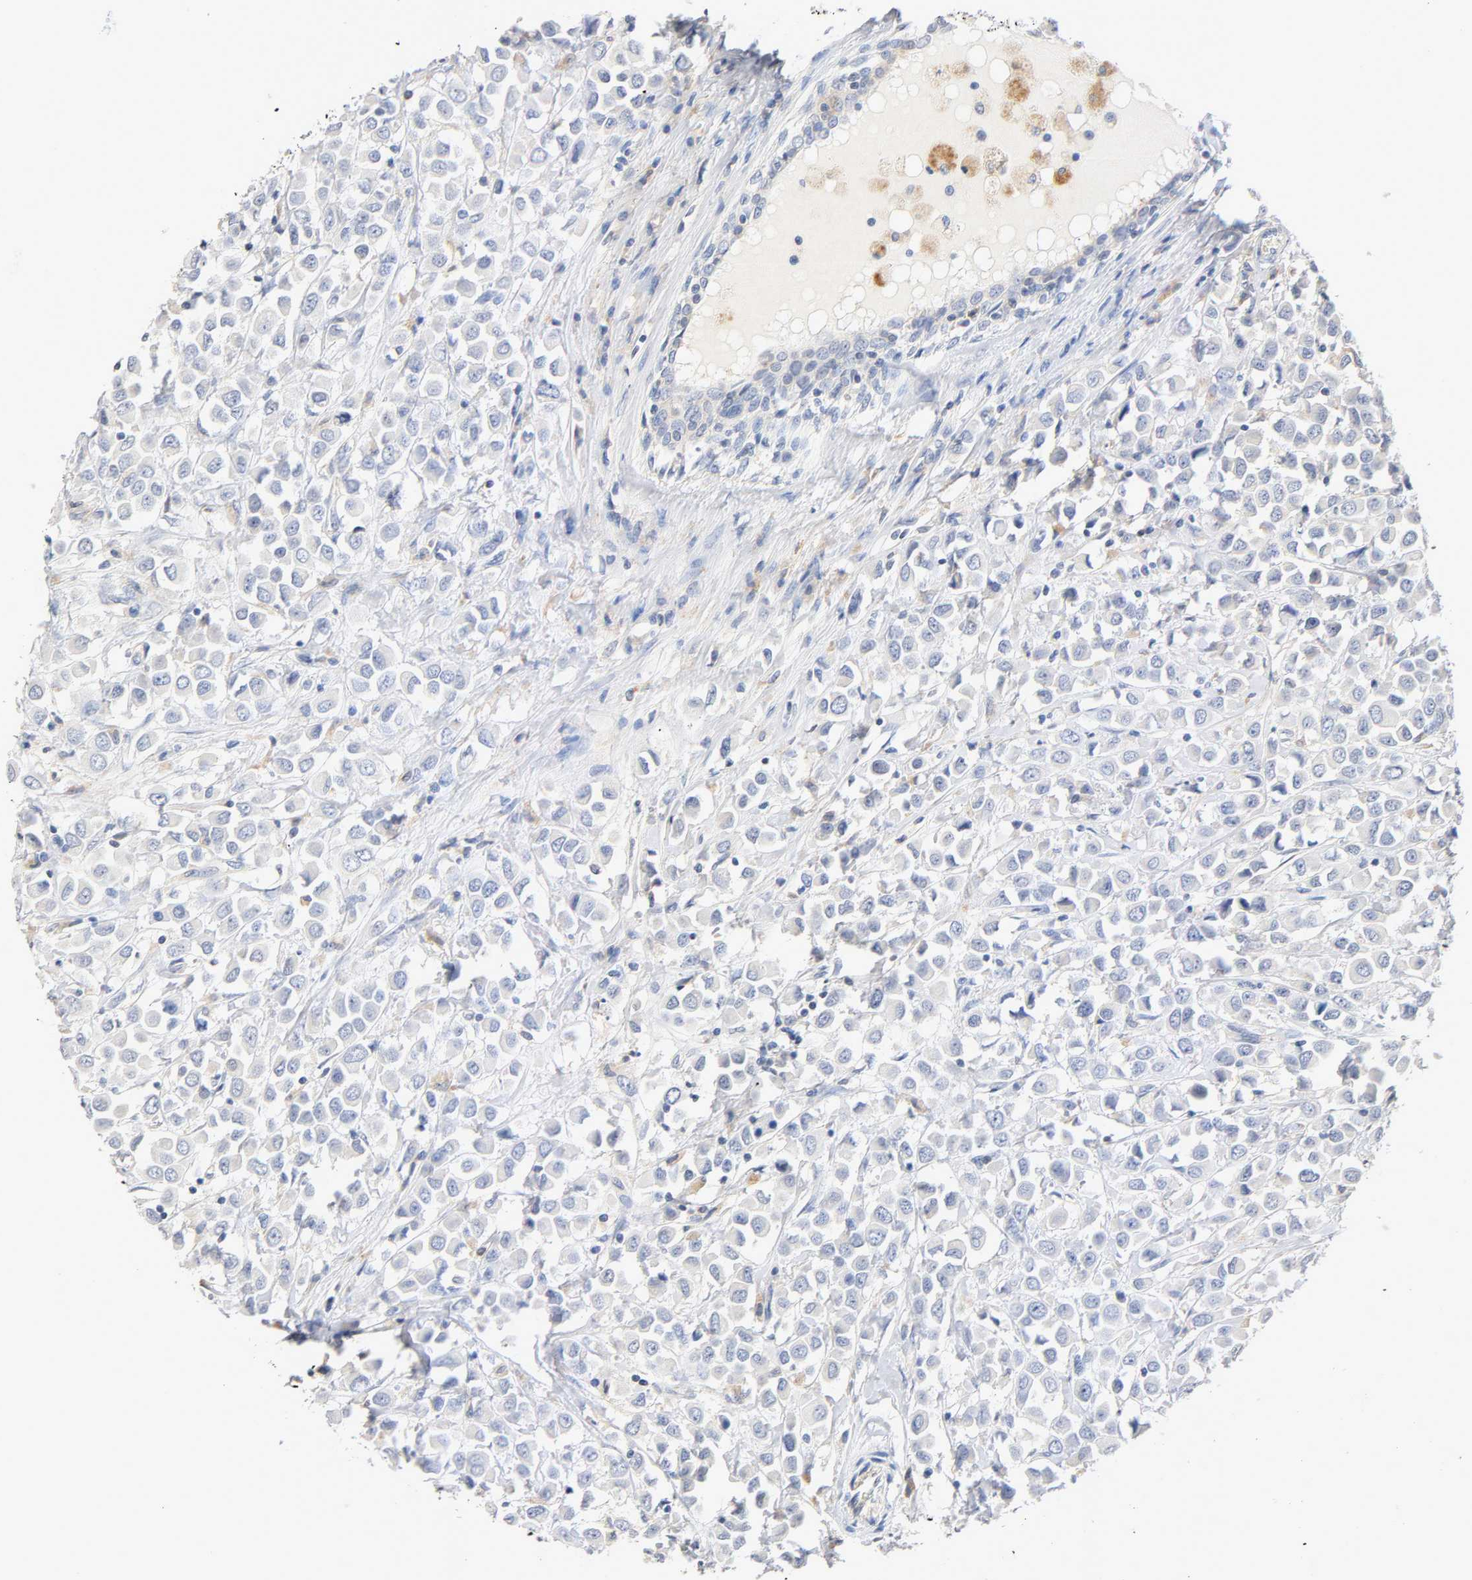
{"staining": {"intensity": "negative", "quantity": "none", "location": "none"}, "tissue": "breast cancer", "cell_type": "Tumor cells", "image_type": "cancer", "snomed": [{"axis": "morphology", "description": "Duct carcinoma"}, {"axis": "topography", "description": "Breast"}], "caption": "This is a histopathology image of IHC staining of breast invasive ductal carcinoma, which shows no staining in tumor cells. (Brightfield microscopy of DAB immunohistochemistry (IHC) at high magnification).", "gene": "MALT1", "patient": {"sex": "female", "age": 61}}